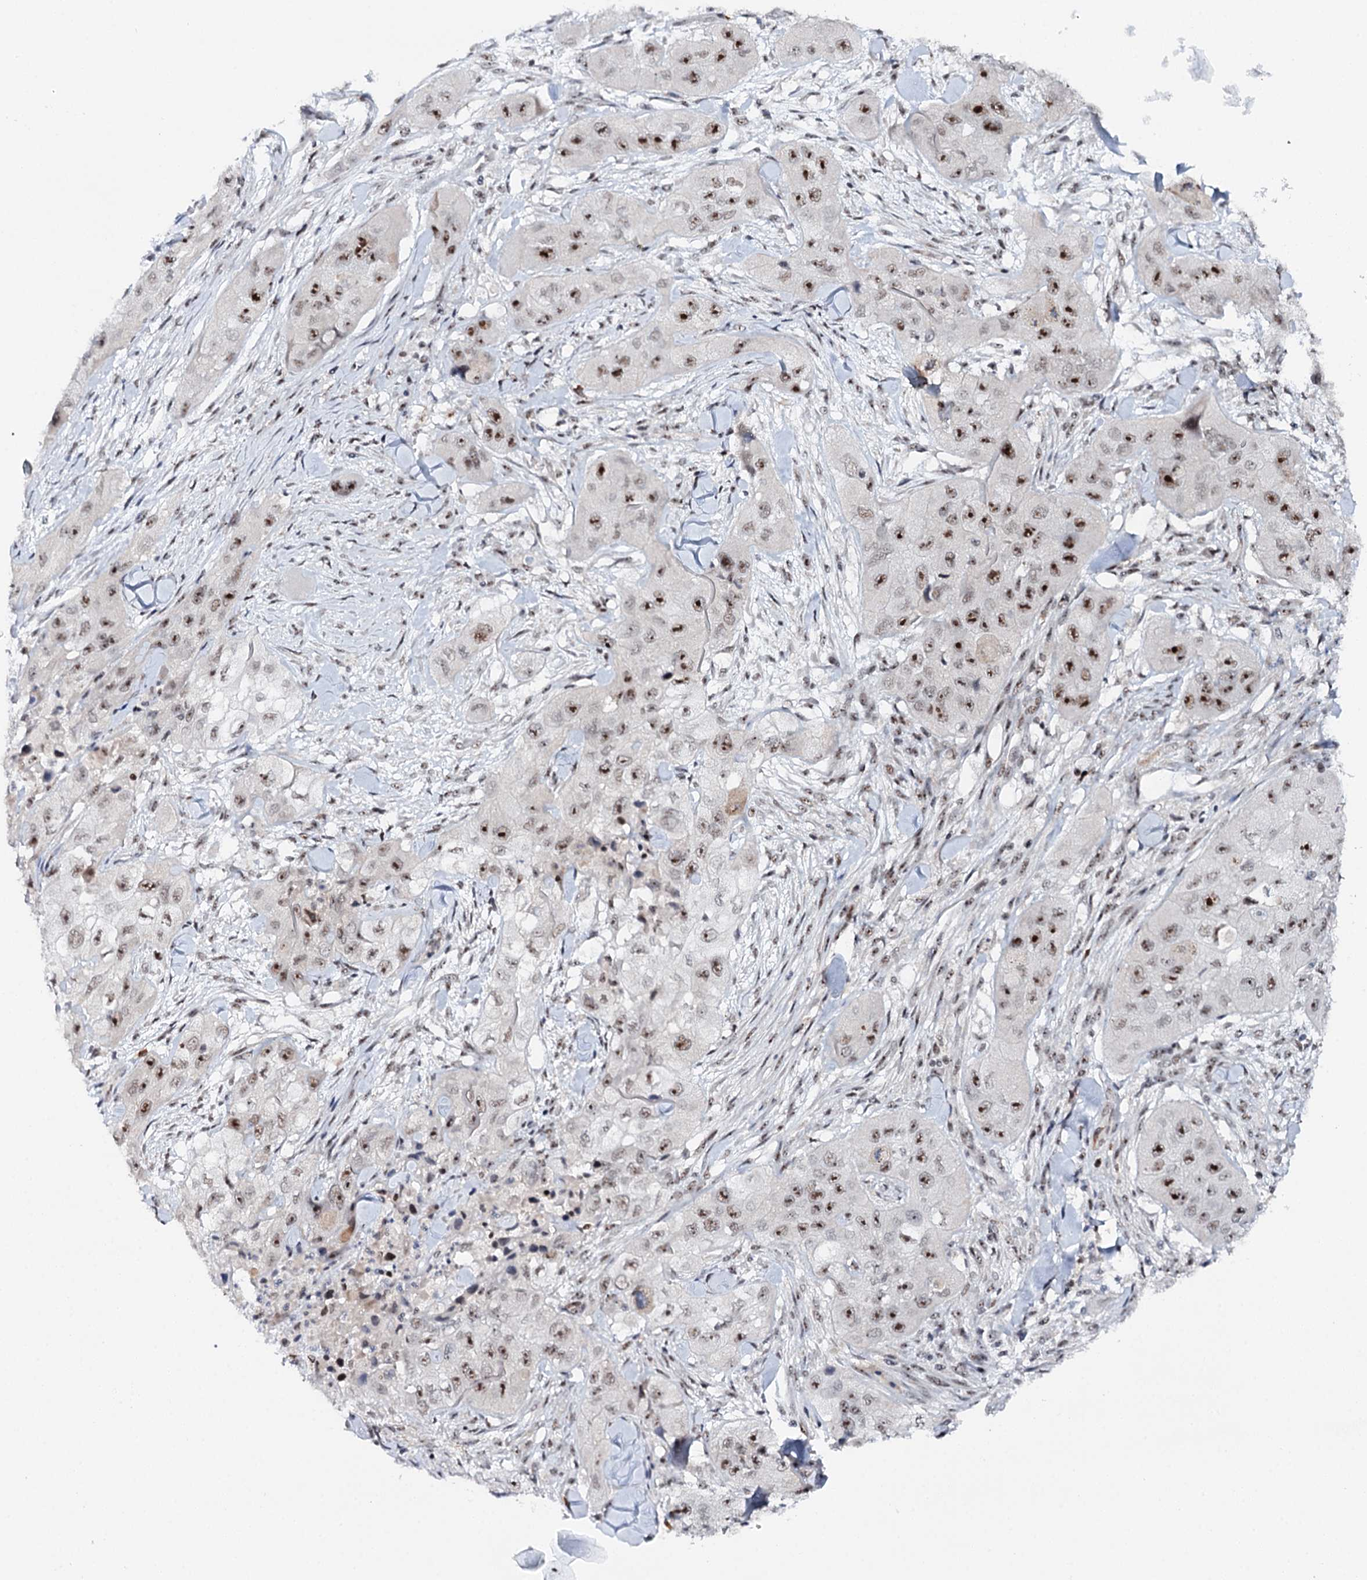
{"staining": {"intensity": "strong", "quantity": "<25%", "location": "nuclear"}, "tissue": "skin cancer", "cell_type": "Tumor cells", "image_type": "cancer", "snomed": [{"axis": "morphology", "description": "Squamous cell carcinoma, NOS"}, {"axis": "topography", "description": "Skin"}, {"axis": "topography", "description": "Subcutis"}], "caption": "Immunohistochemical staining of skin cancer displays medium levels of strong nuclear protein expression in approximately <25% of tumor cells.", "gene": "BUD13", "patient": {"sex": "male", "age": 73}}